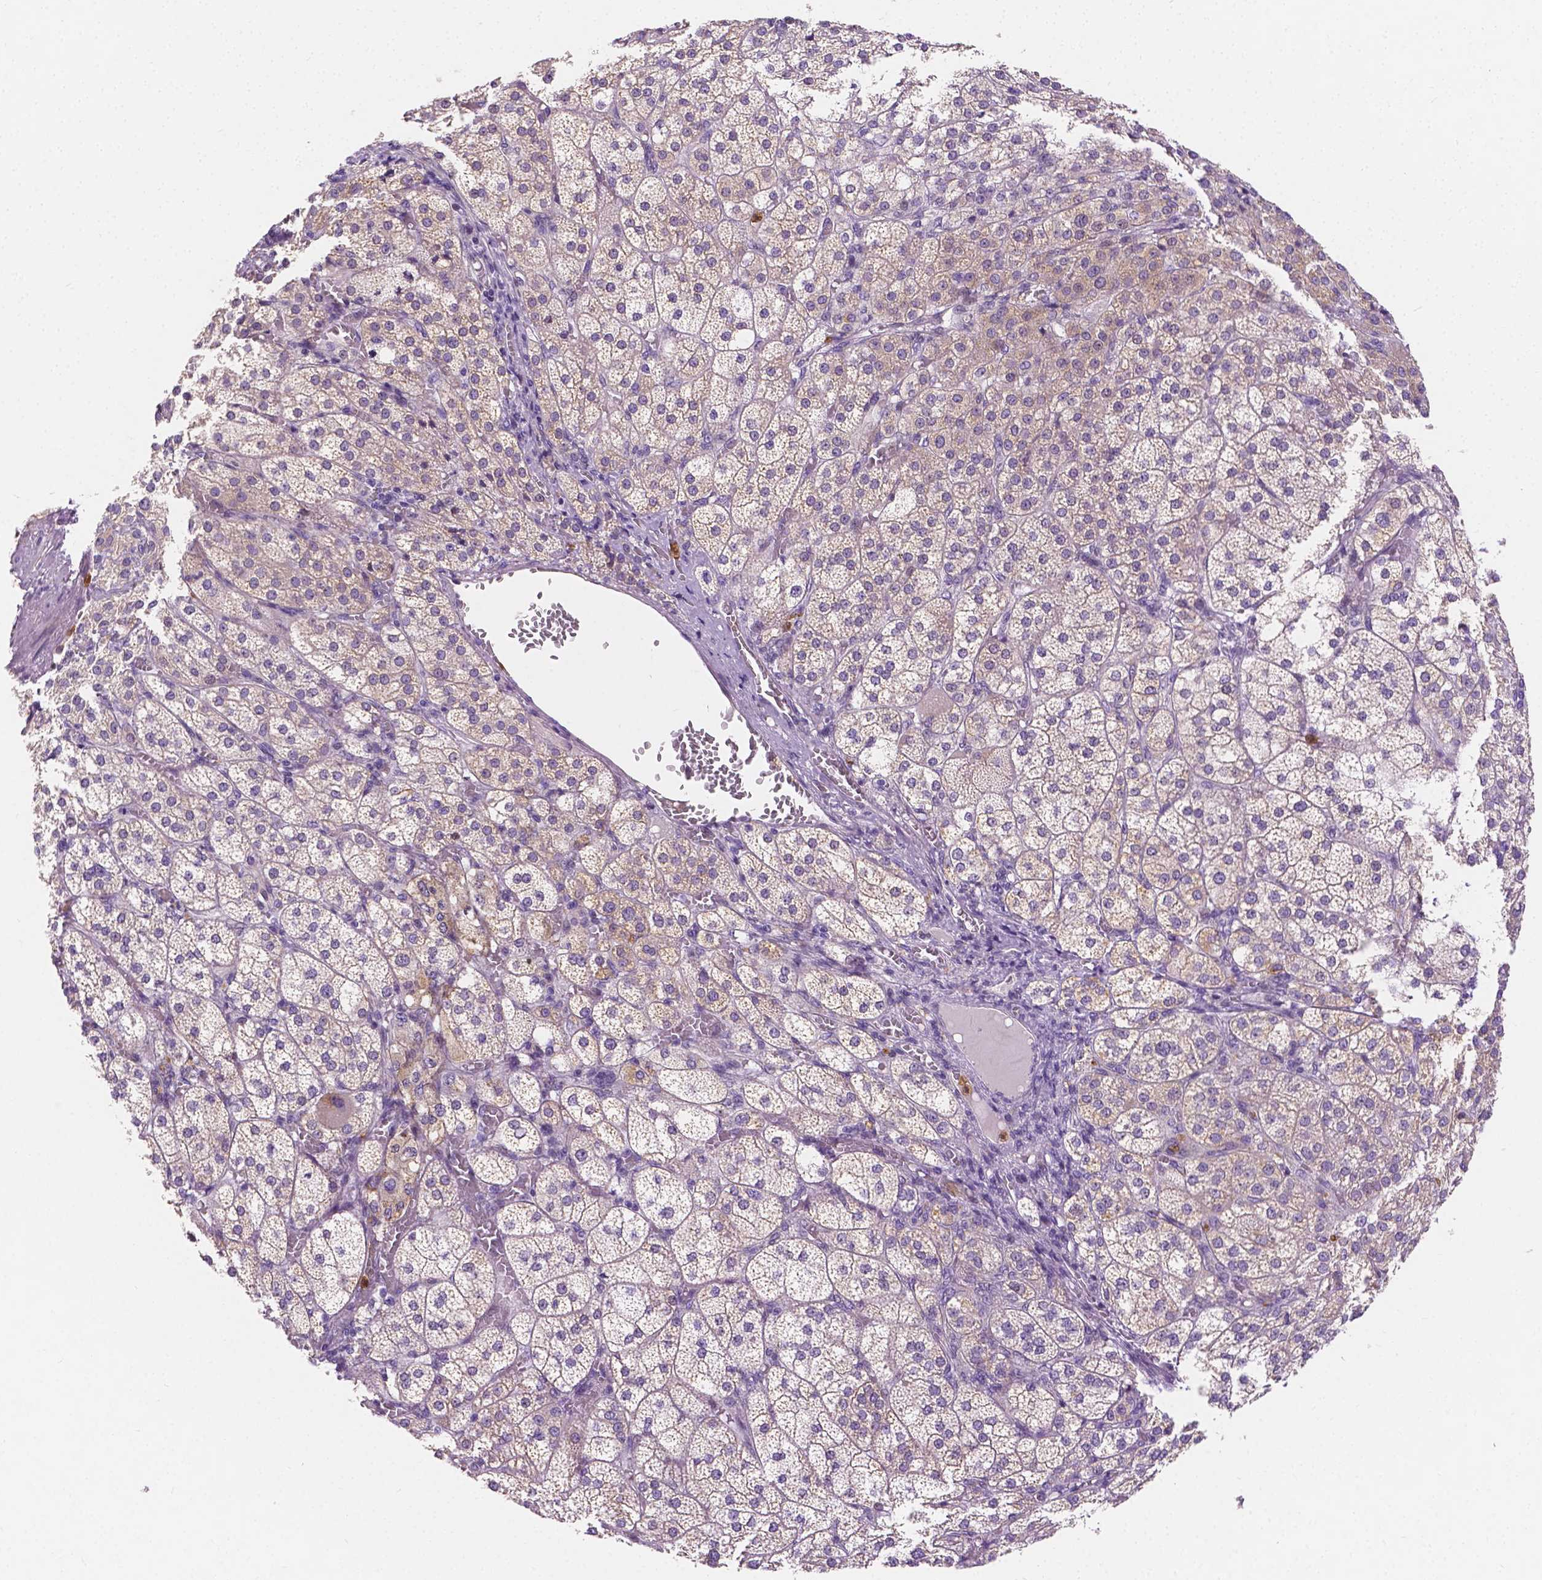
{"staining": {"intensity": "weak", "quantity": "25%-75%", "location": "cytoplasmic/membranous"}, "tissue": "adrenal gland", "cell_type": "Glandular cells", "image_type": "normal", "snomed": [{"axis": "morphology", "description": "Normal tissue, NOS"}, {"axis": "topography", "description": "Adrenal gland"}], "caption": "Normal adrenal gland shows weak cytoplasmic/membranous staining in approximately 25%-75% of glandular cells (DAB (3,3'-diaminobenzidine) = brown stain, brightfield microscopy at high magnification)..", "gene": "ZNRD2", "patient": {"sex": "female", "age": 60}}